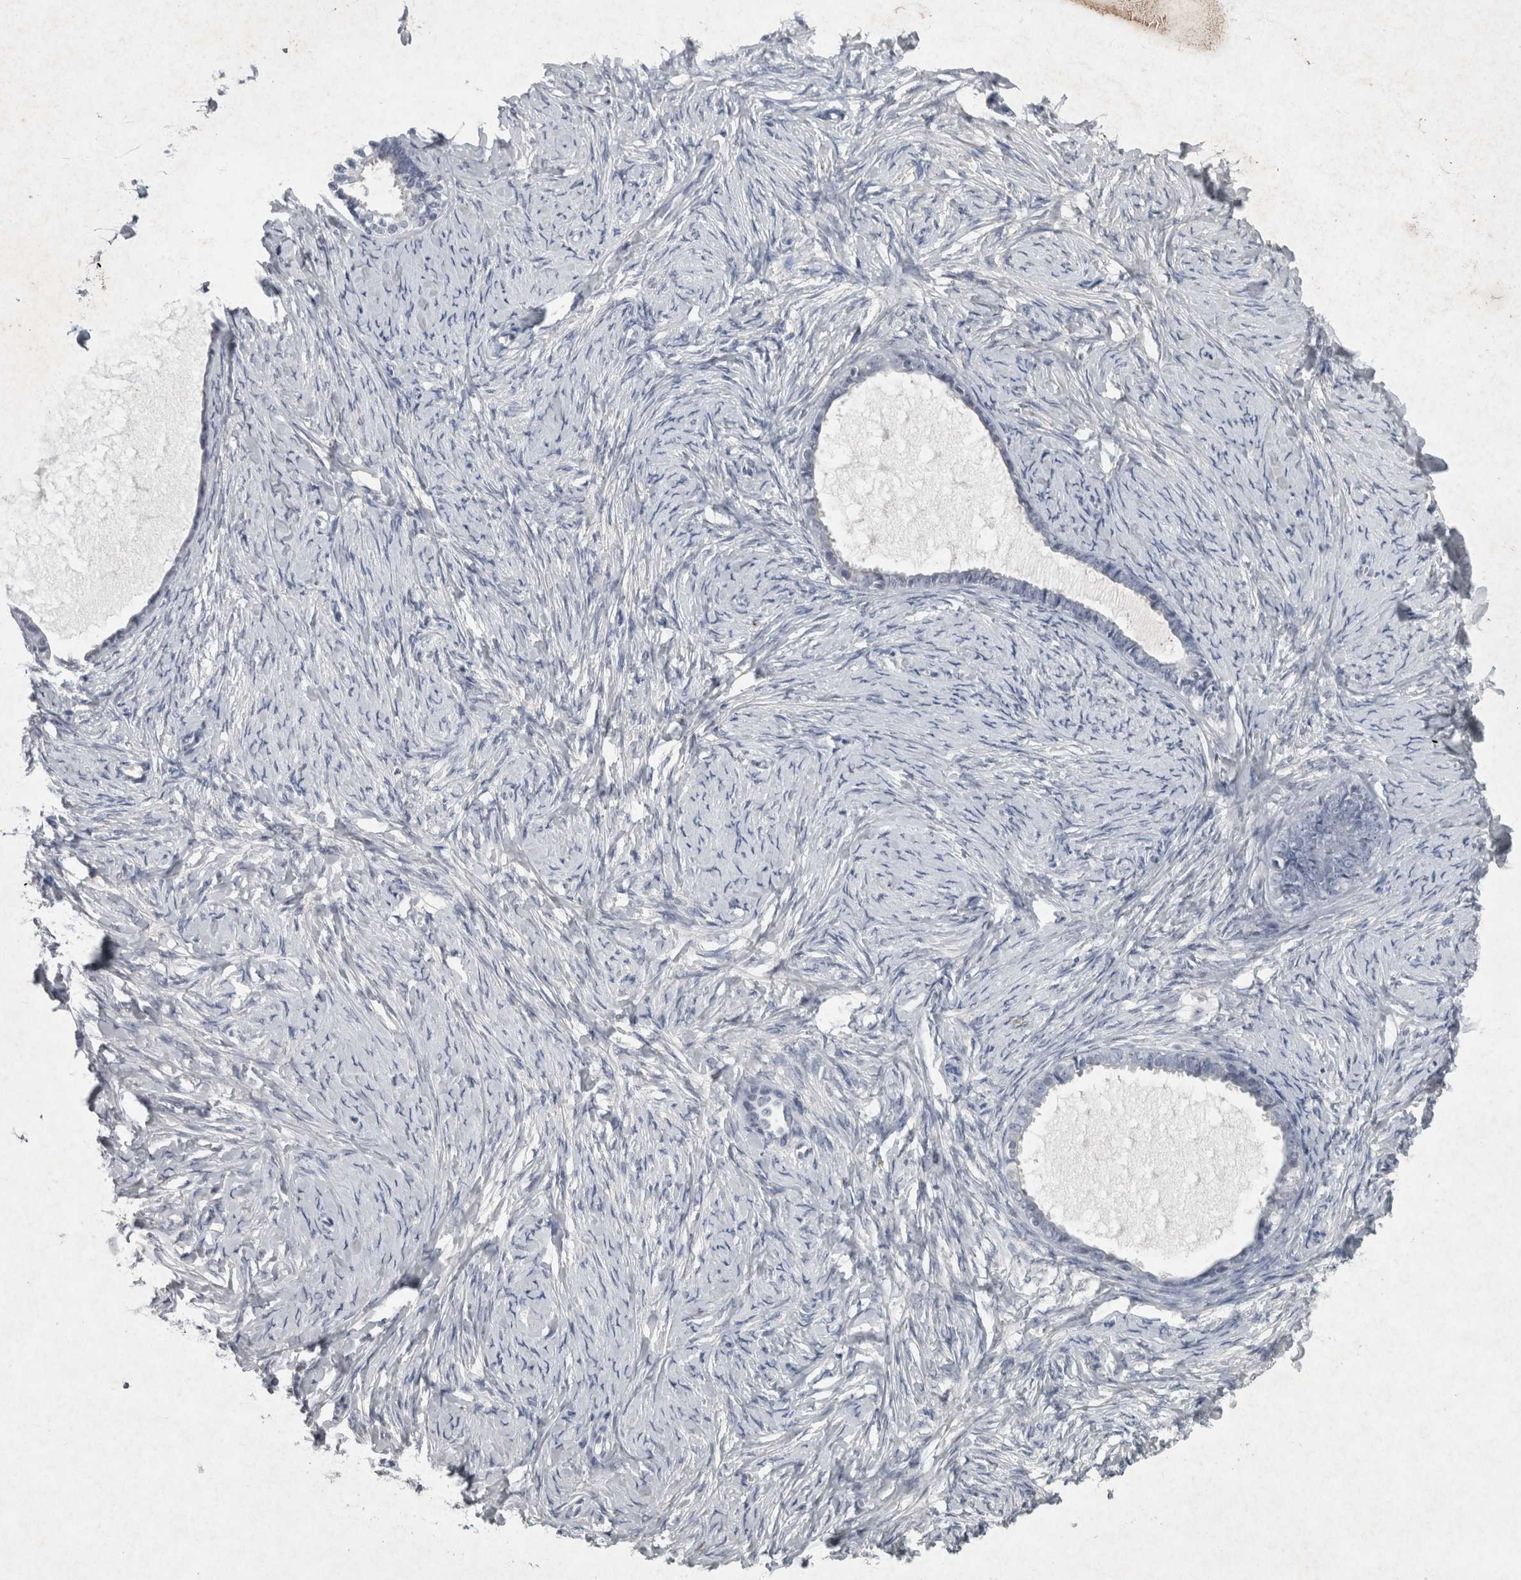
{"staining": {"intensity": "negative", "quantity": "none", "location": "none"}, "tissue": "ovarian cancer", "cell_type": "Tumor cells", "image_type": "cancer", "snomed": [{"axis": "morphology", "description": "Cystadenocarcinoma, serous, NOS"}, {"axis": "topography", "description": "Ovary"}], "caption": "Immunohistochemical staining of human serous cystadenocarcinoma (ovarian) demonstrates no significant staining in tumor cells. (Brightfield microscopy of DAB (3,3'-diaminobenzidine) immunohistochemistry (IHC) at high magnification).", "gene": "WNT7A", "patient": {"sex": "female", "age": 79}}